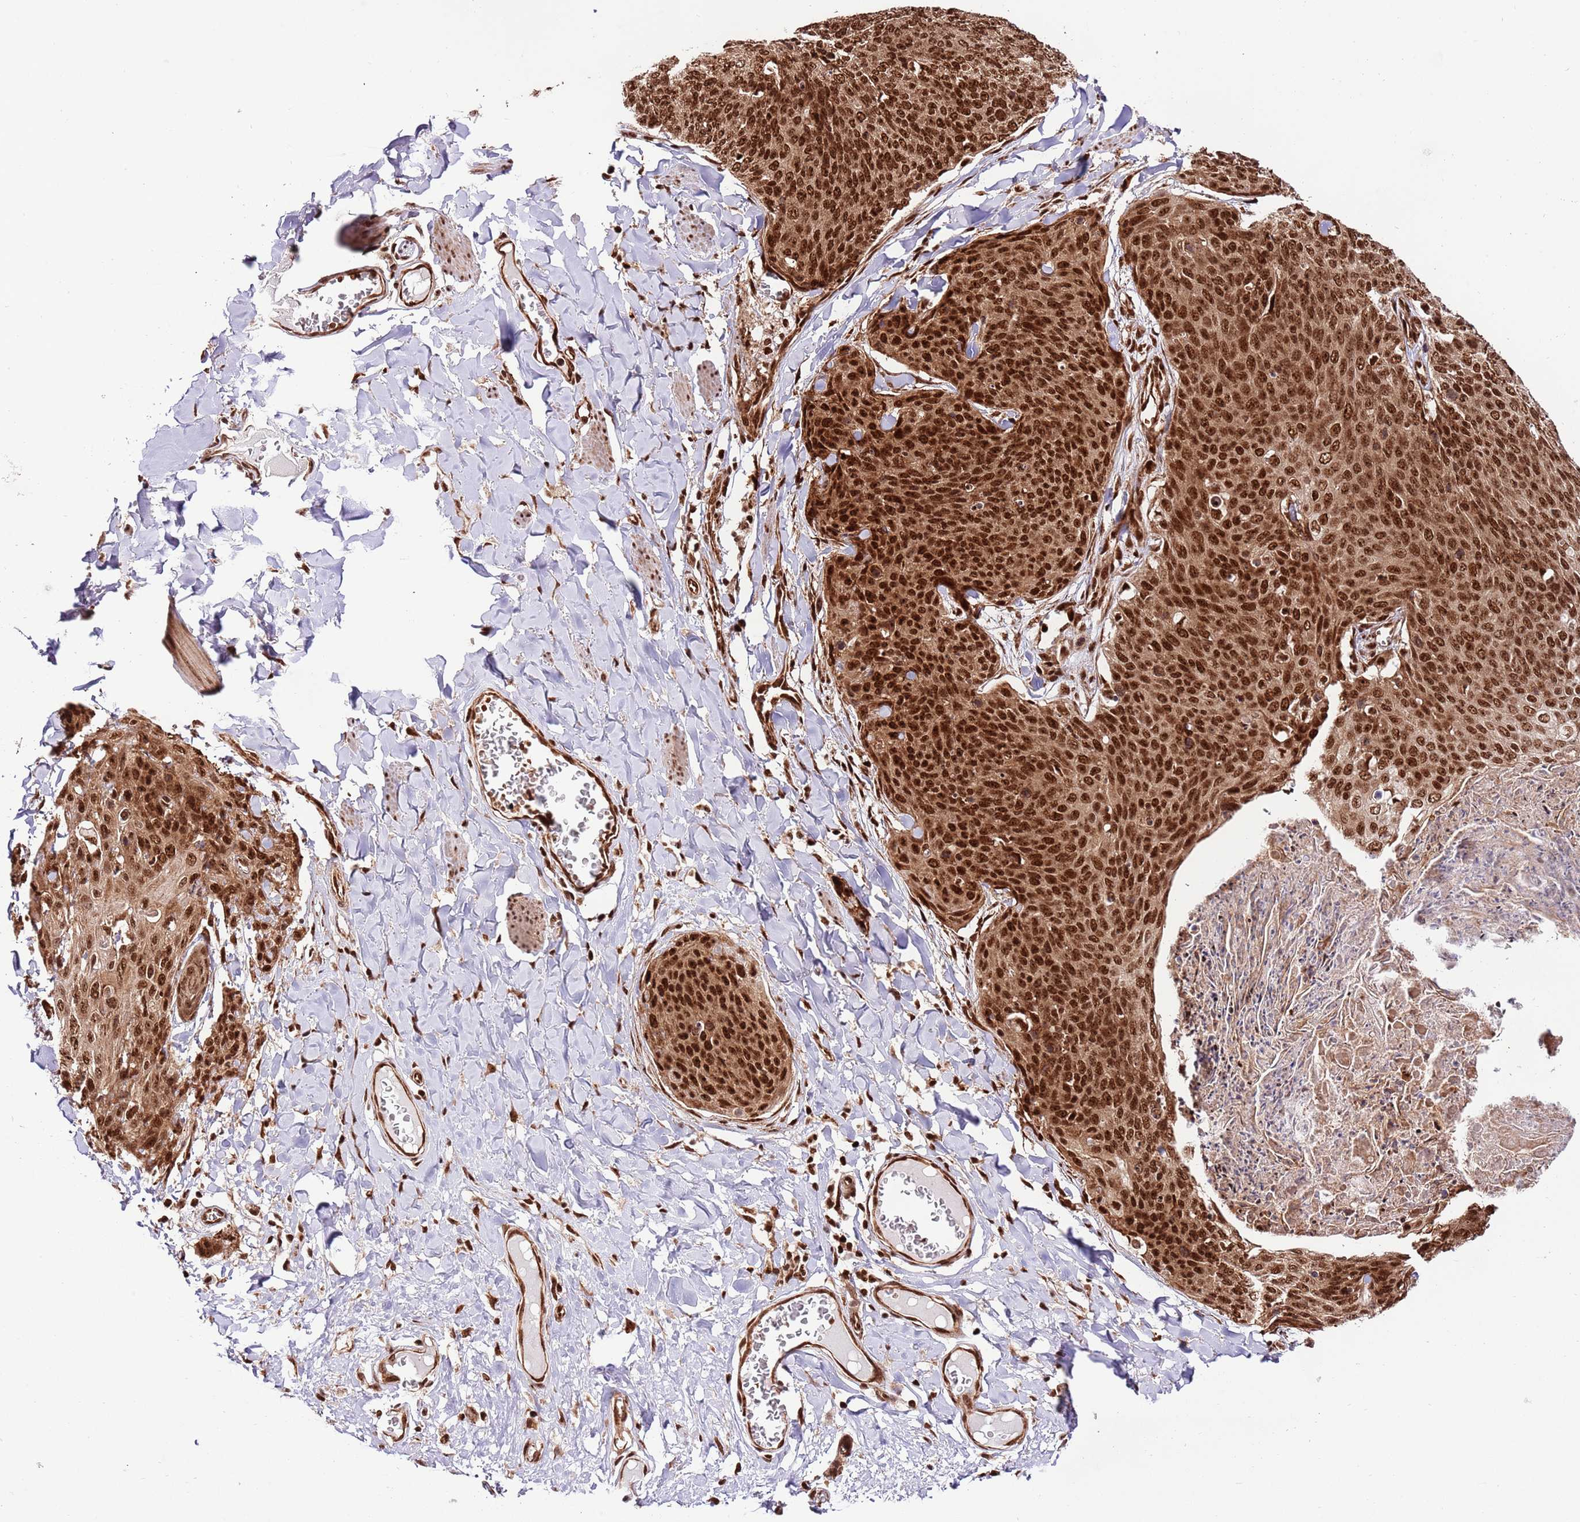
{"staining": {"intensity": "strong", "quantity": ">75%", "location": "nuclear"}, "tissue": "skin cancer", "cell_type": "Tumor cells", "image_type": "cancer", "snomed": [{"axis": "morphology", "description": "Squamous cell carcinoma, NOS"}, {"axis": "topography", "description": "Skin"}, {"axis": "topography", "description": "Vulva"}], "caption": "Human squamous cell carcinoma (skin) stained for a protein (brown) shows strong nuclear positive positivity in about >75% of tumor cells.", "gene": "RIF1", "patient": {"sex": "female", "age": 85}}